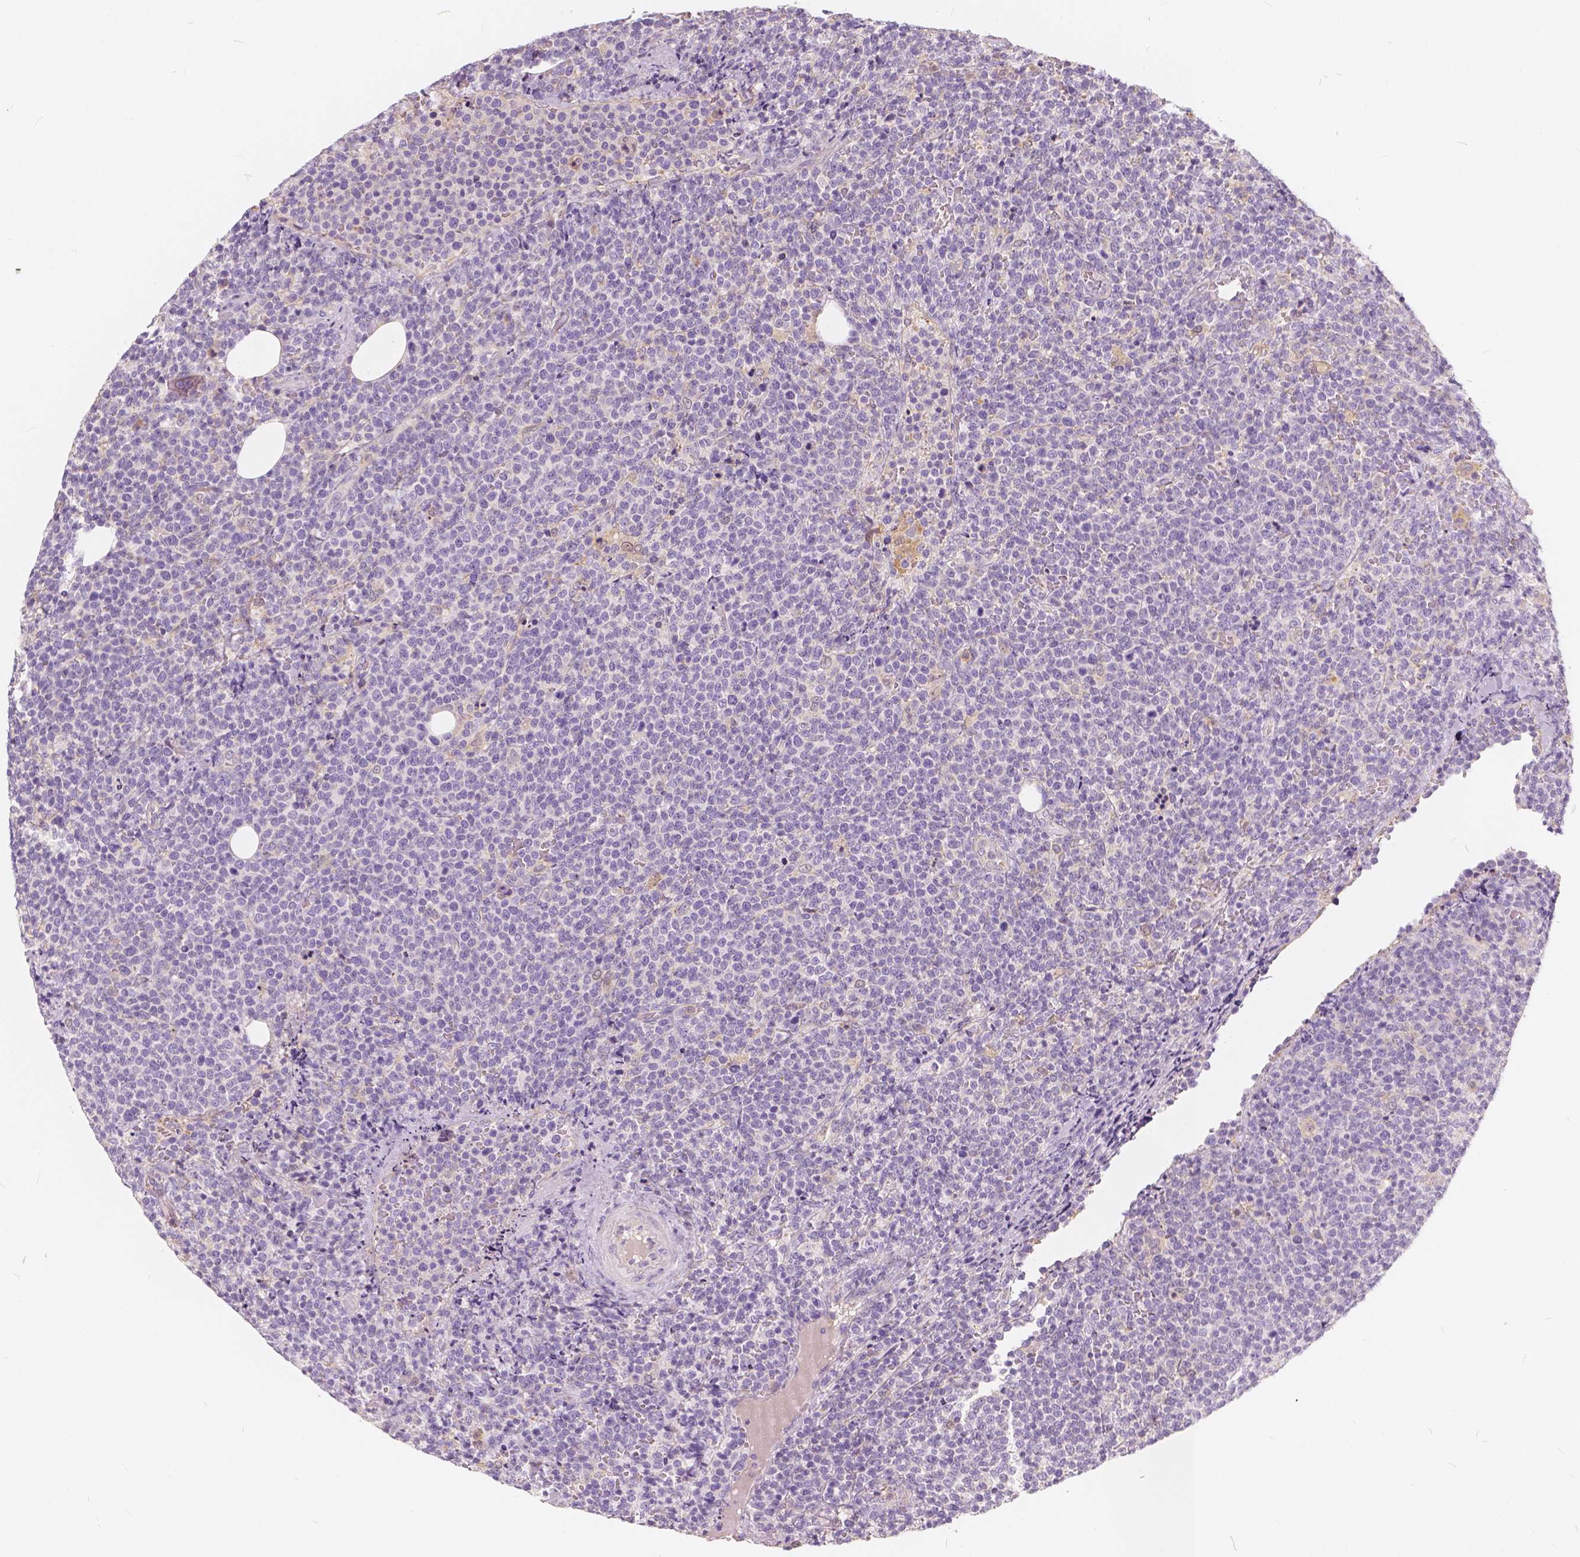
{"staining": {"intensity": "negative", "quantity": "none", "location": "none"}, "tissue": "lymphoma", "cell_type": "Tumor cells", "image_type": "cancer", "snomed": [{"axis": "morphology", "description": "Malignant lymphoma, non-Hodgkin's type, High grade"}, {"axis": "topography", "description": "Lymph node"}], "caption": "Lymphoma was stained to show a protein in brown. There is no significant positivity in tumor cells.", "gene": "KIAA0513", "patient": {"sex": "male", "age": 61}}